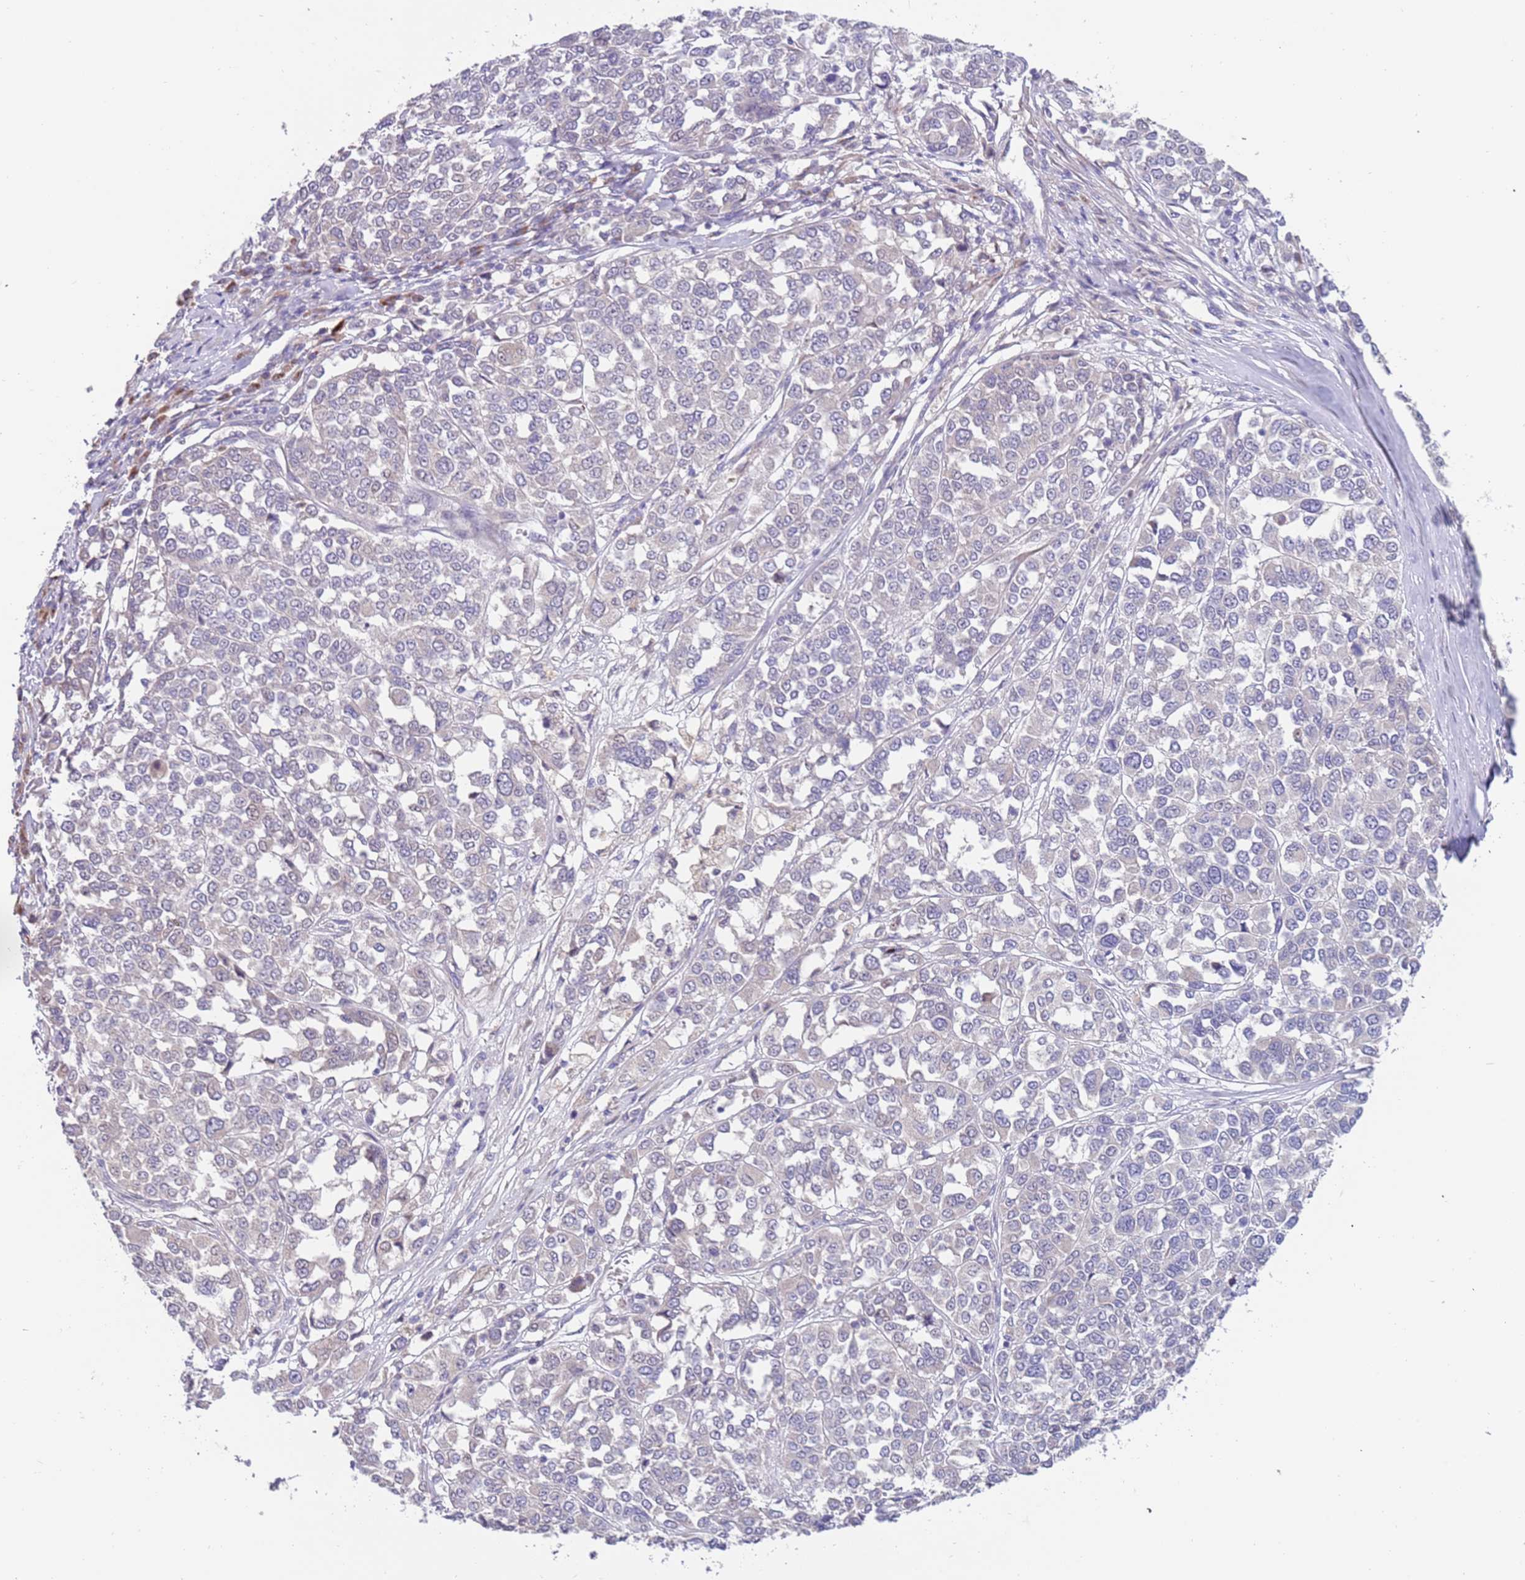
{"staining": {"intensity": "negative", "quantity": "none", "location": "none"}, "tissue": "melanoma", "cell_type": "Tumor cells", "image_type": "cancer", "snomed": [{"axis": "morphology", "description": "Malignant melanoma, Metastatic site"}, {"axis": "topography", "description": "Lymph node"}], "caption": "Immunohistochemical staining of malignant melanoma (metastatic site) exhibits no significant expression in tumor cells.", "gene": "ZNF746", "patient": {"sex": "male", "age": 44}}